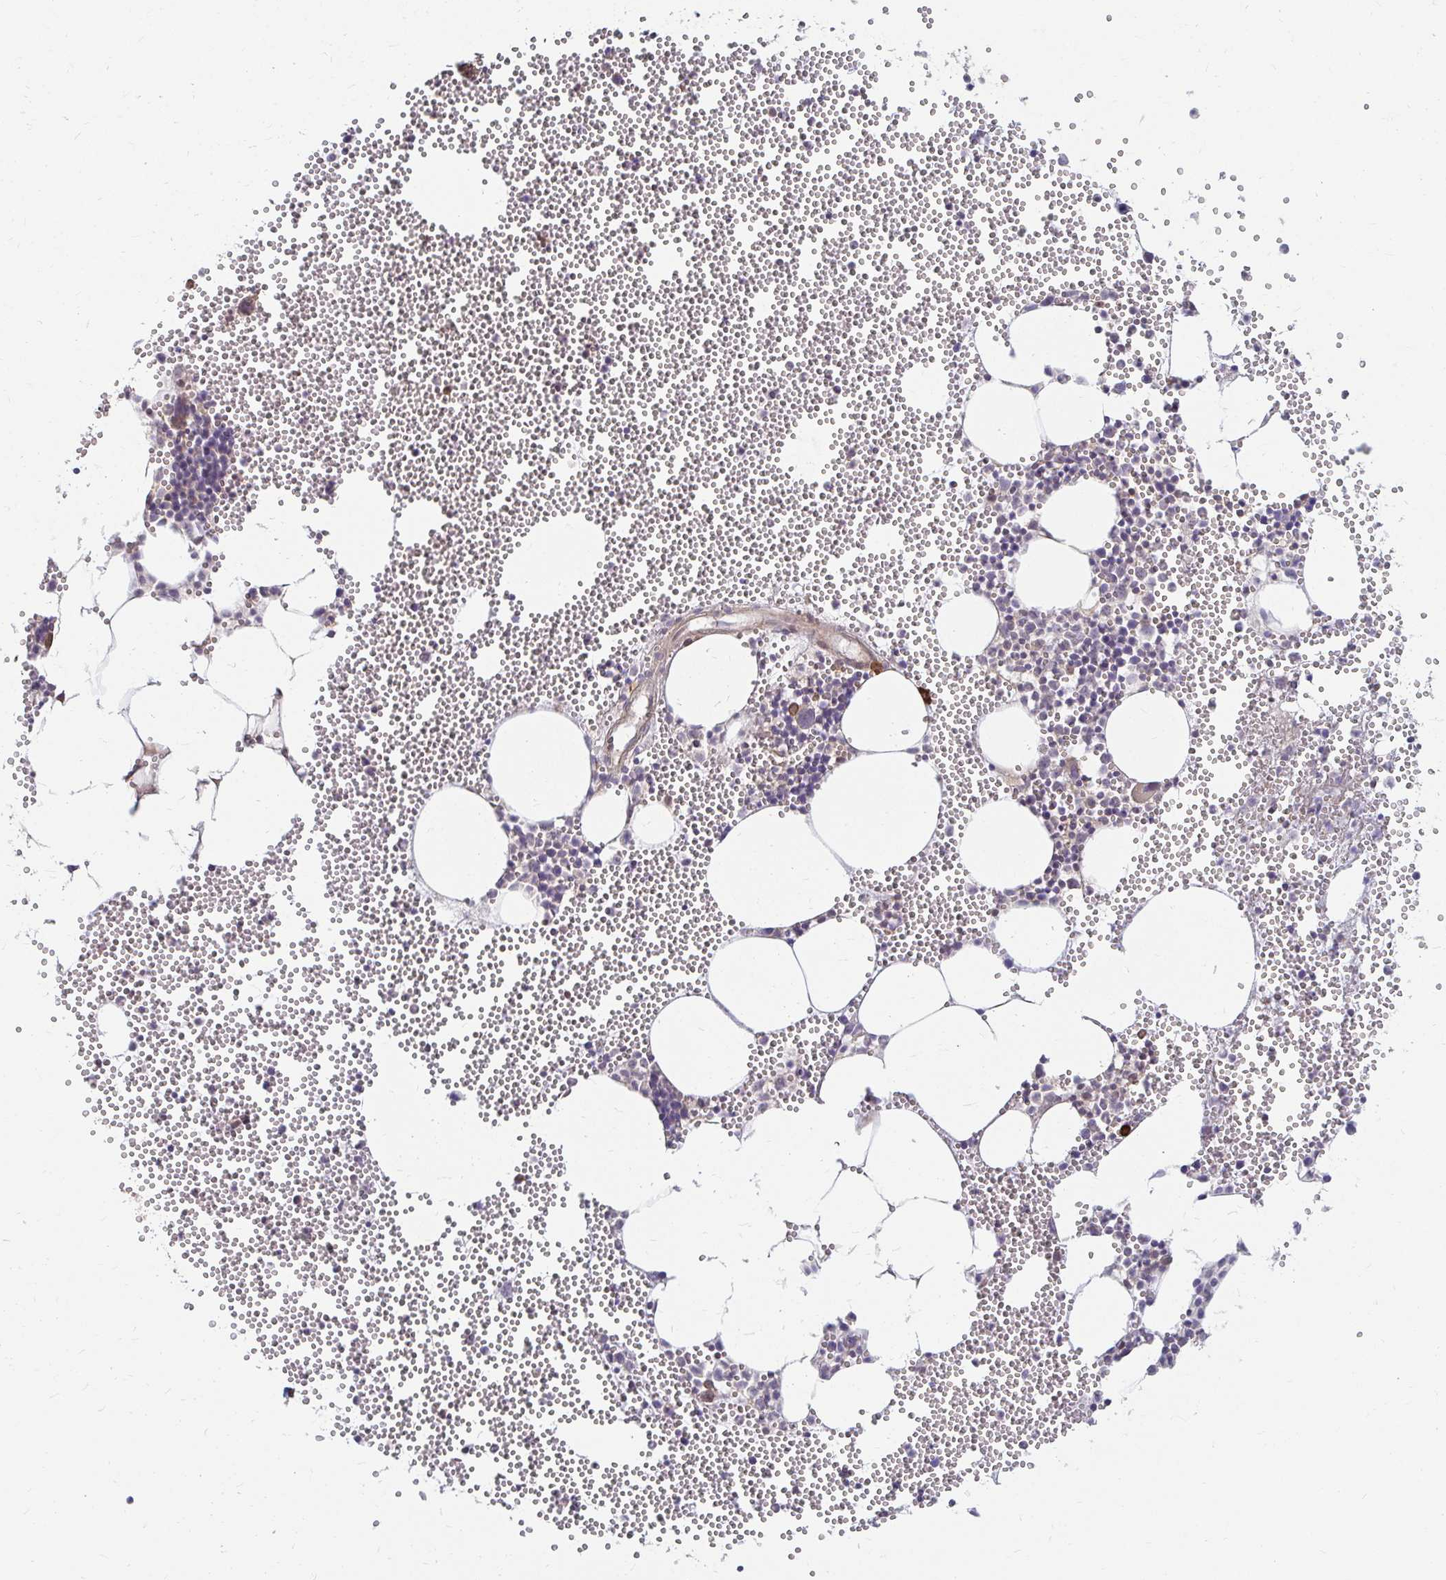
{"staining": {"intensity": "moderate", "quantity": "<25%", "location": "cytoplasmic/membranous"}, "tissue": "bone marrow", "cell_type": "Hematopoietic cells", "image_type": "normal", "snomed": [{"axis": "morphology", "description": "Normal tissue, NOS"}, {"axis": "topography", "description": "Bone marrow"}], "caption": "A photomicrograph of human bone marrow stained for a protein exhibits moderate cytoplasmic/membranous brown staining in hematopoietic cells.", "gene": "CAST", "patient": {"sex": "female", "age": 80}}